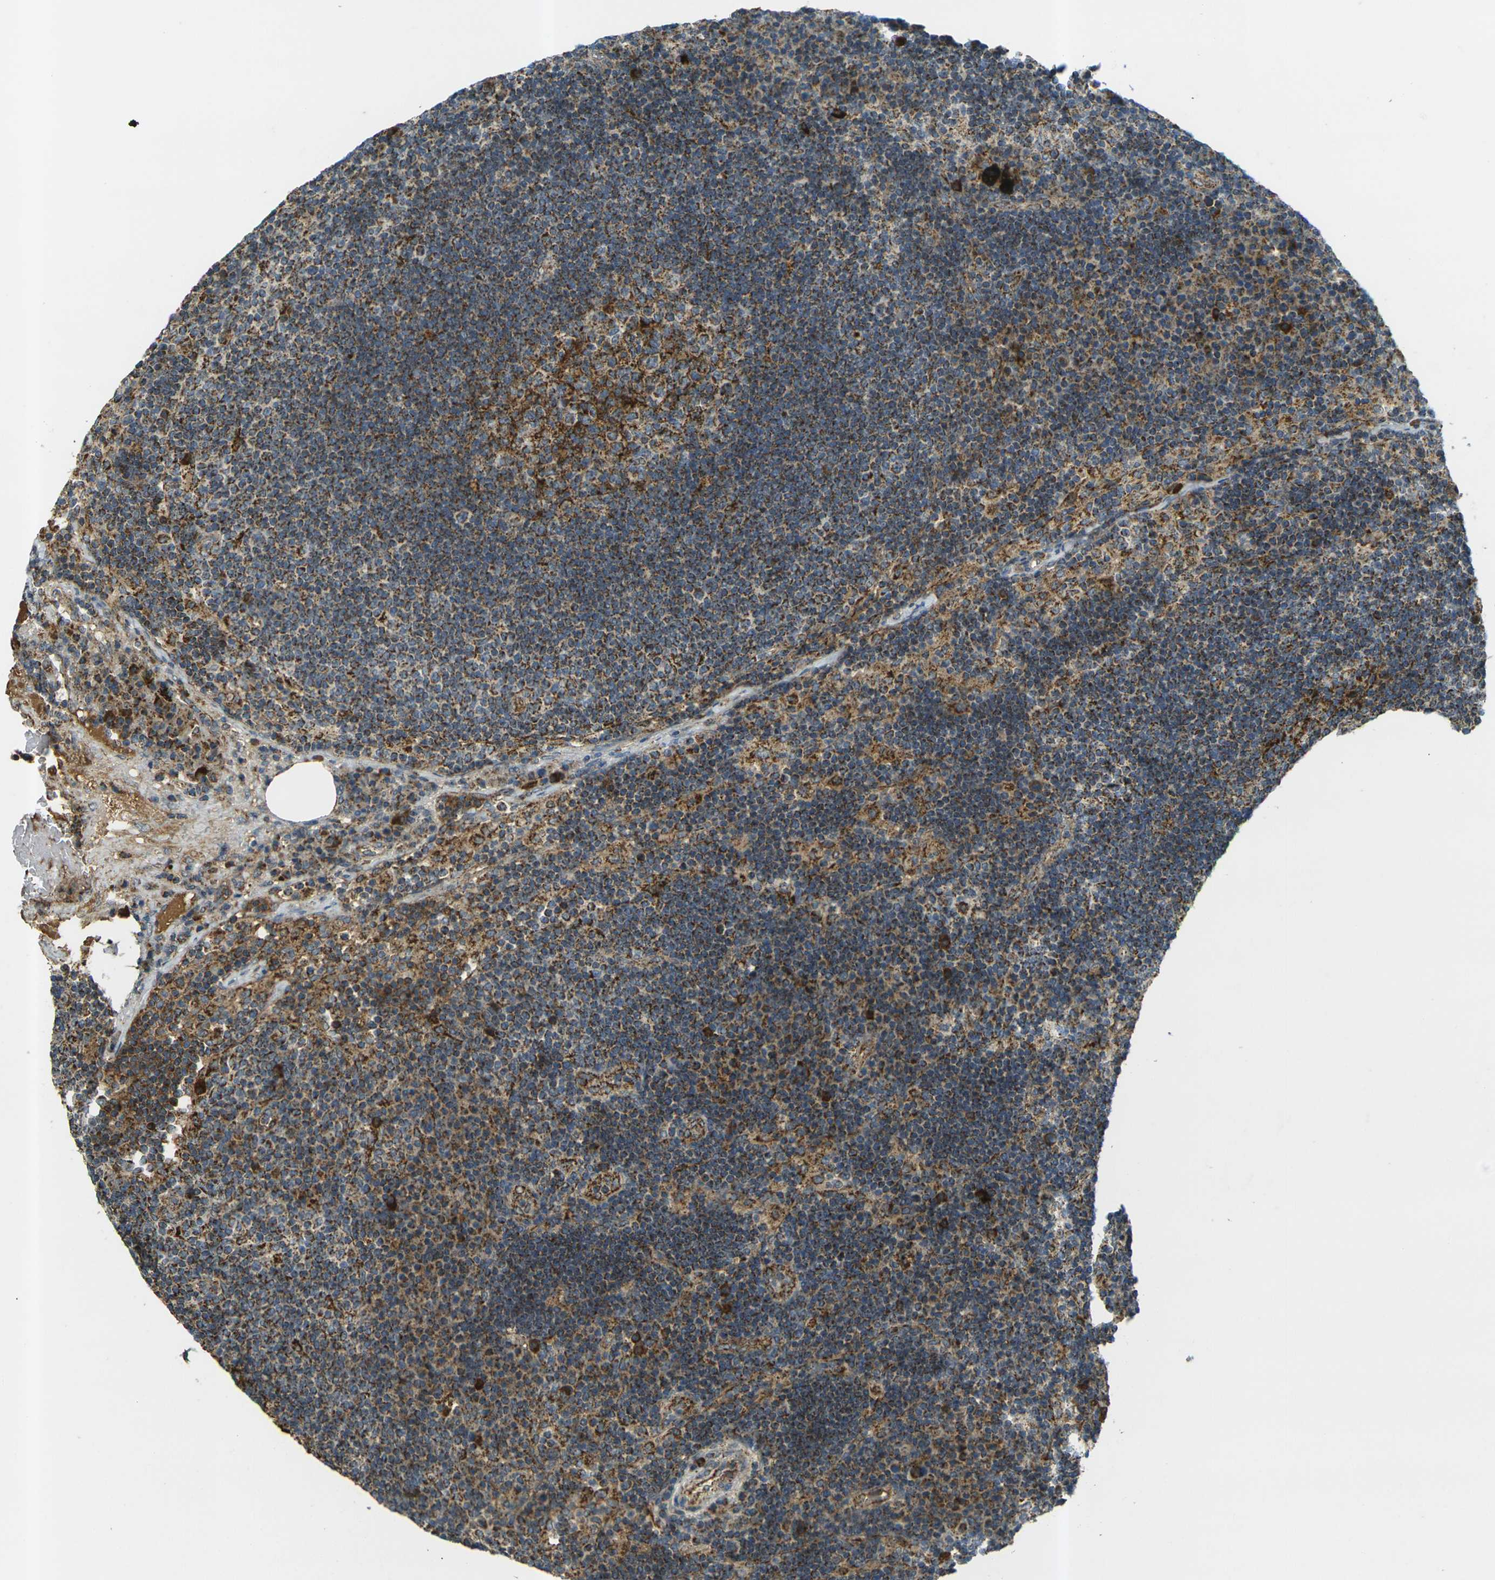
{"staining": {"intensity": "strong", "quantity": ">75%", "location": "cytoplasmic/membranous"}, "tissue": "lymph node", "cell_type": "Germinal center cells", "image_type": "normal", "snomed": [{"axis": "morphology", "description": "Normal tissue, NOS"}, {"axis": "morphology", "description": "Squamous cell carcinoma, metastatic, NOS"}, {"axis": "topography", "description": "Lymph node"}], "caption": "Immunohistochemistry (IHC) micrograph of benign lymph node: human lymph node stained using immunohistochemistry shows high levels of strong protein expression localized specifically in the cytoplasmic/membranous of germinal center cells, appearing as a cytoplasmic/membranous brown color.", "gene": "IGF1R", "patient": {"sex": "female", "age": 53}}